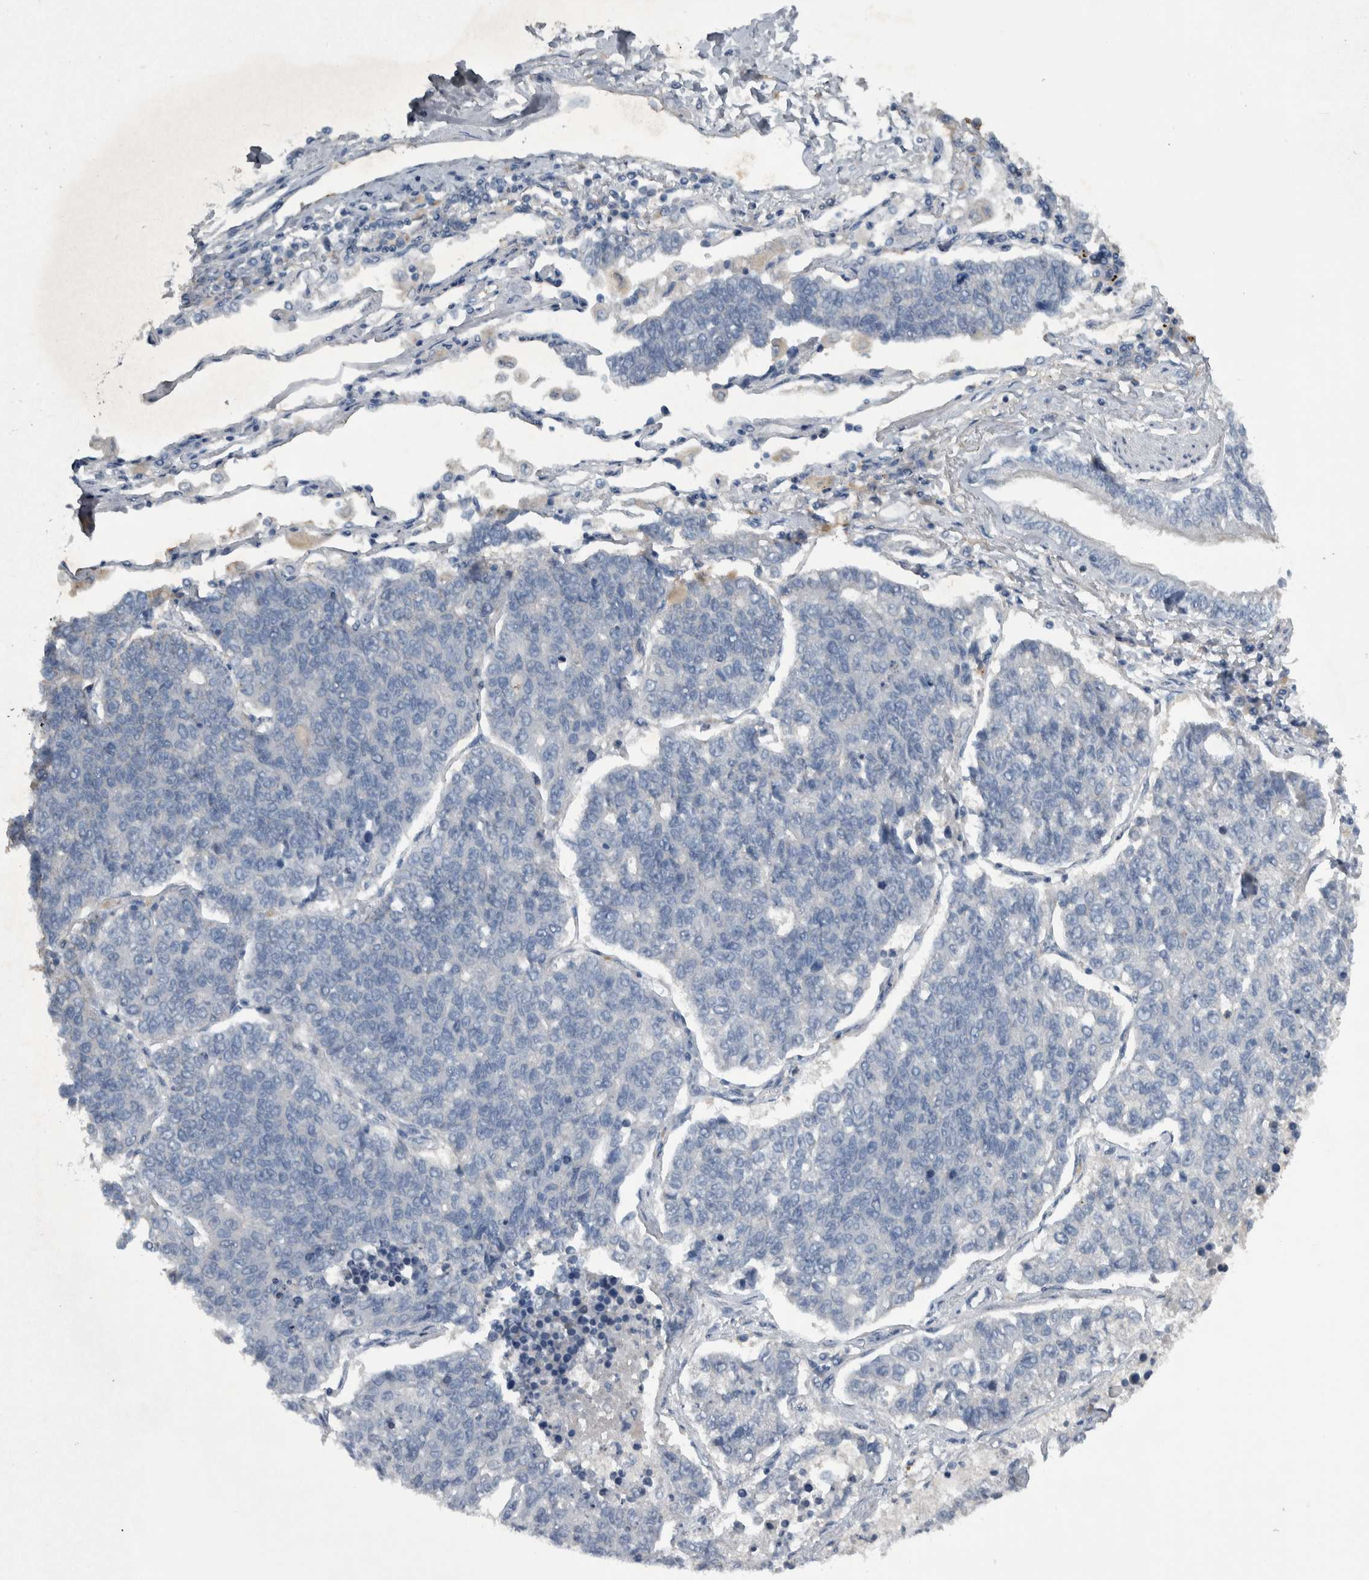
{"staining": {"intensity": "negative", "quantity": "none", "location": "none"}, "tissue": "lung cancer", "cell_type": "Tumor cells", "image_type": "cancer", "snomed": [{"axis": "morphology", "description": "Adenocarcinoma, NOS"}, {"axis": "topography", "description": "Lung"}], "caption": "IHC histopathology image of neoplastic tissue: human adenocarcinoma (lung) stained with DAB shows no significant protein positivity in tumor cells. (Immunohistochemistry, brightfield microscopy, high magnification).", "gene": "NT5C2", "patient": {"sex": "male", "age": 49}}